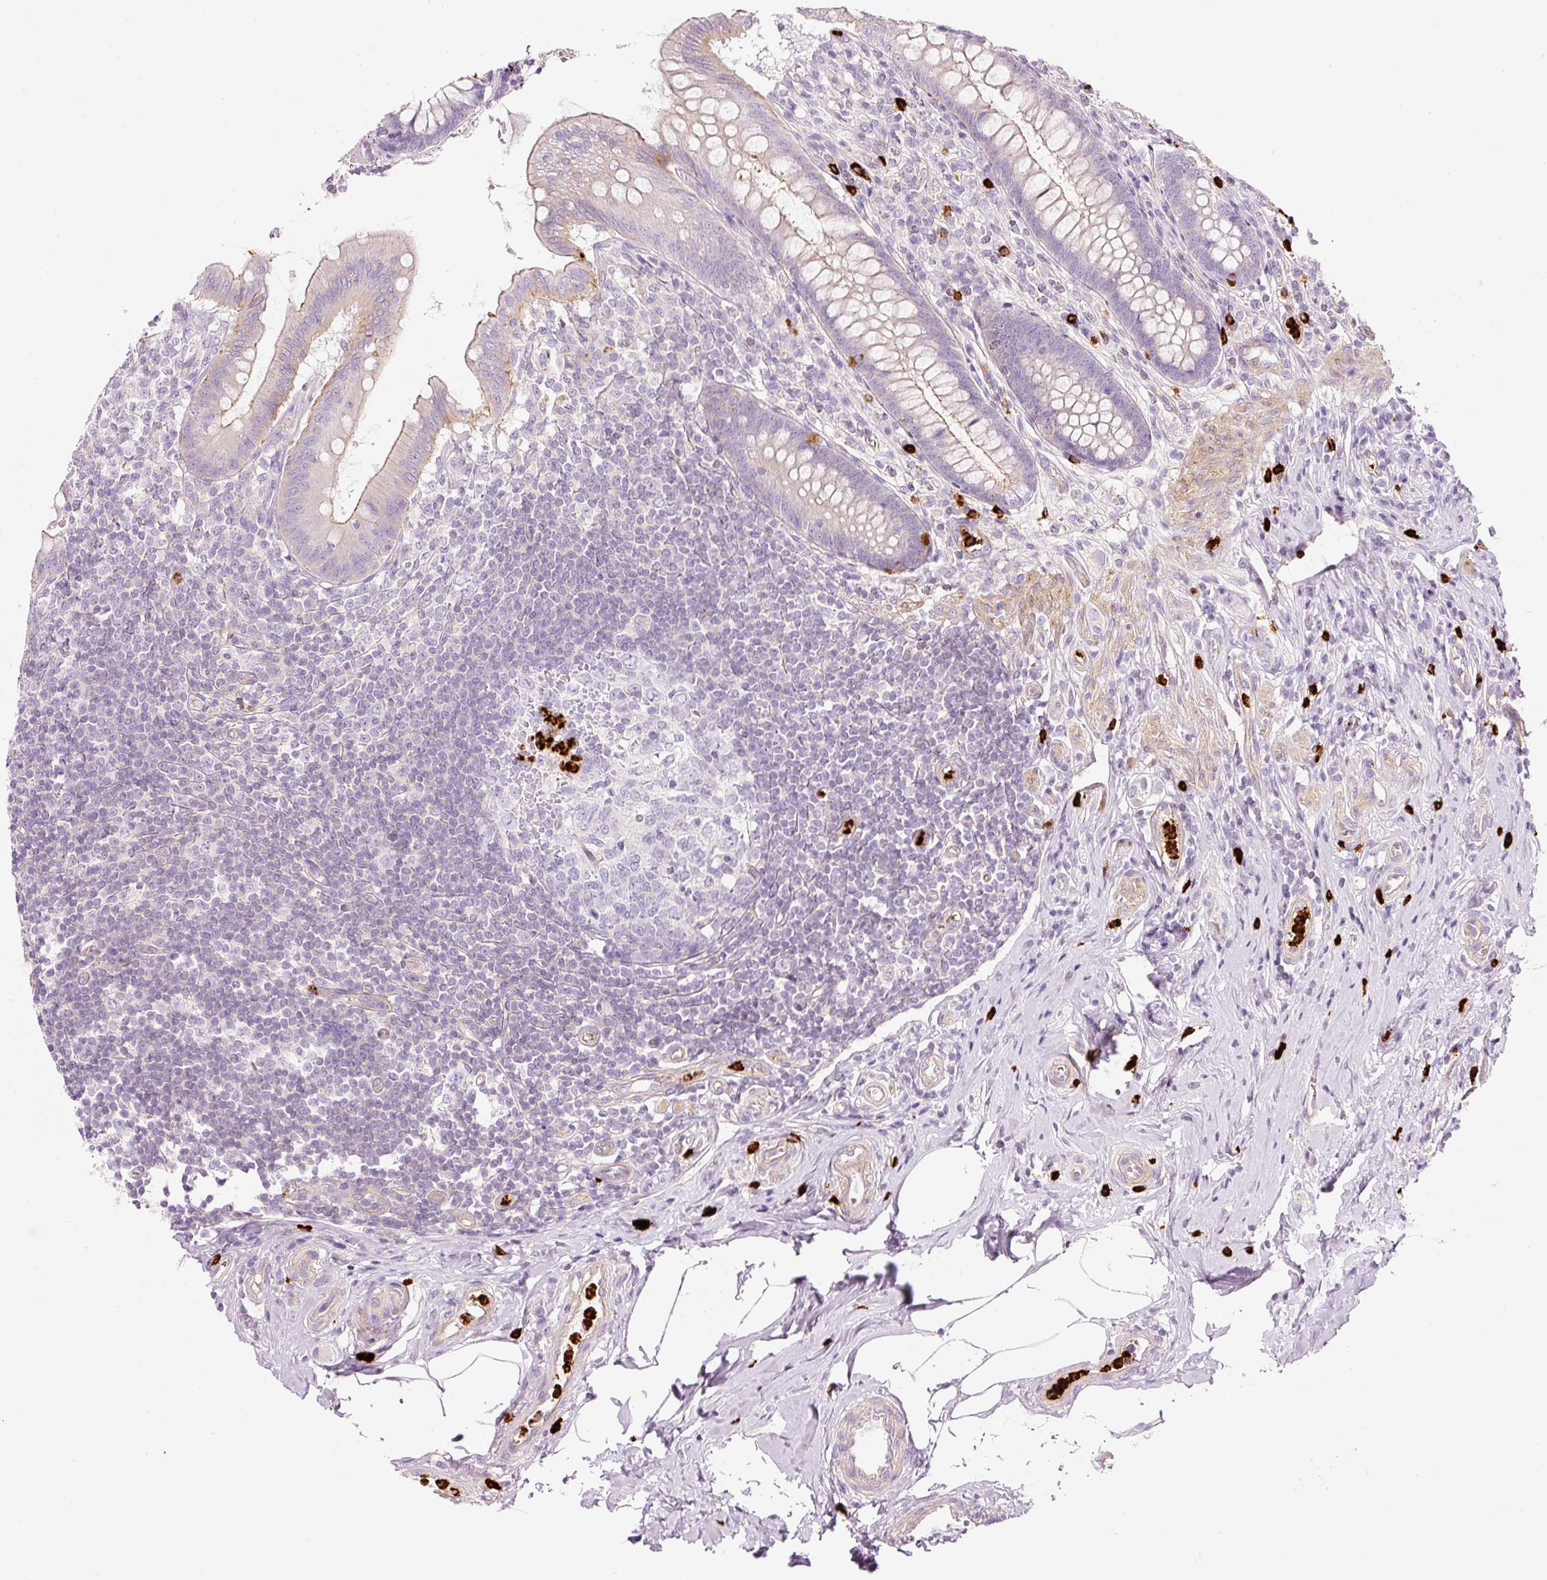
{"staining": {"intensity": "weak", "quantity": "<25%", "location": "cytoplasmic/membranous"}, "tissue": "appendix", "cell_type": "Glandular cells", "image_type": "normal", "snomed": [{"axis": "morphology", "description": "Normal tissue, NOS"}, {"axis": "topography", "description": "Appendix"}], "caption": "Immunohistochemical staining of unremarkable human appendix displays no significant staining in glandular cells. (DAB IHC, high magnification).", "gene": "MAP3K3", "patient": {"sex": "female", "age": 51}}